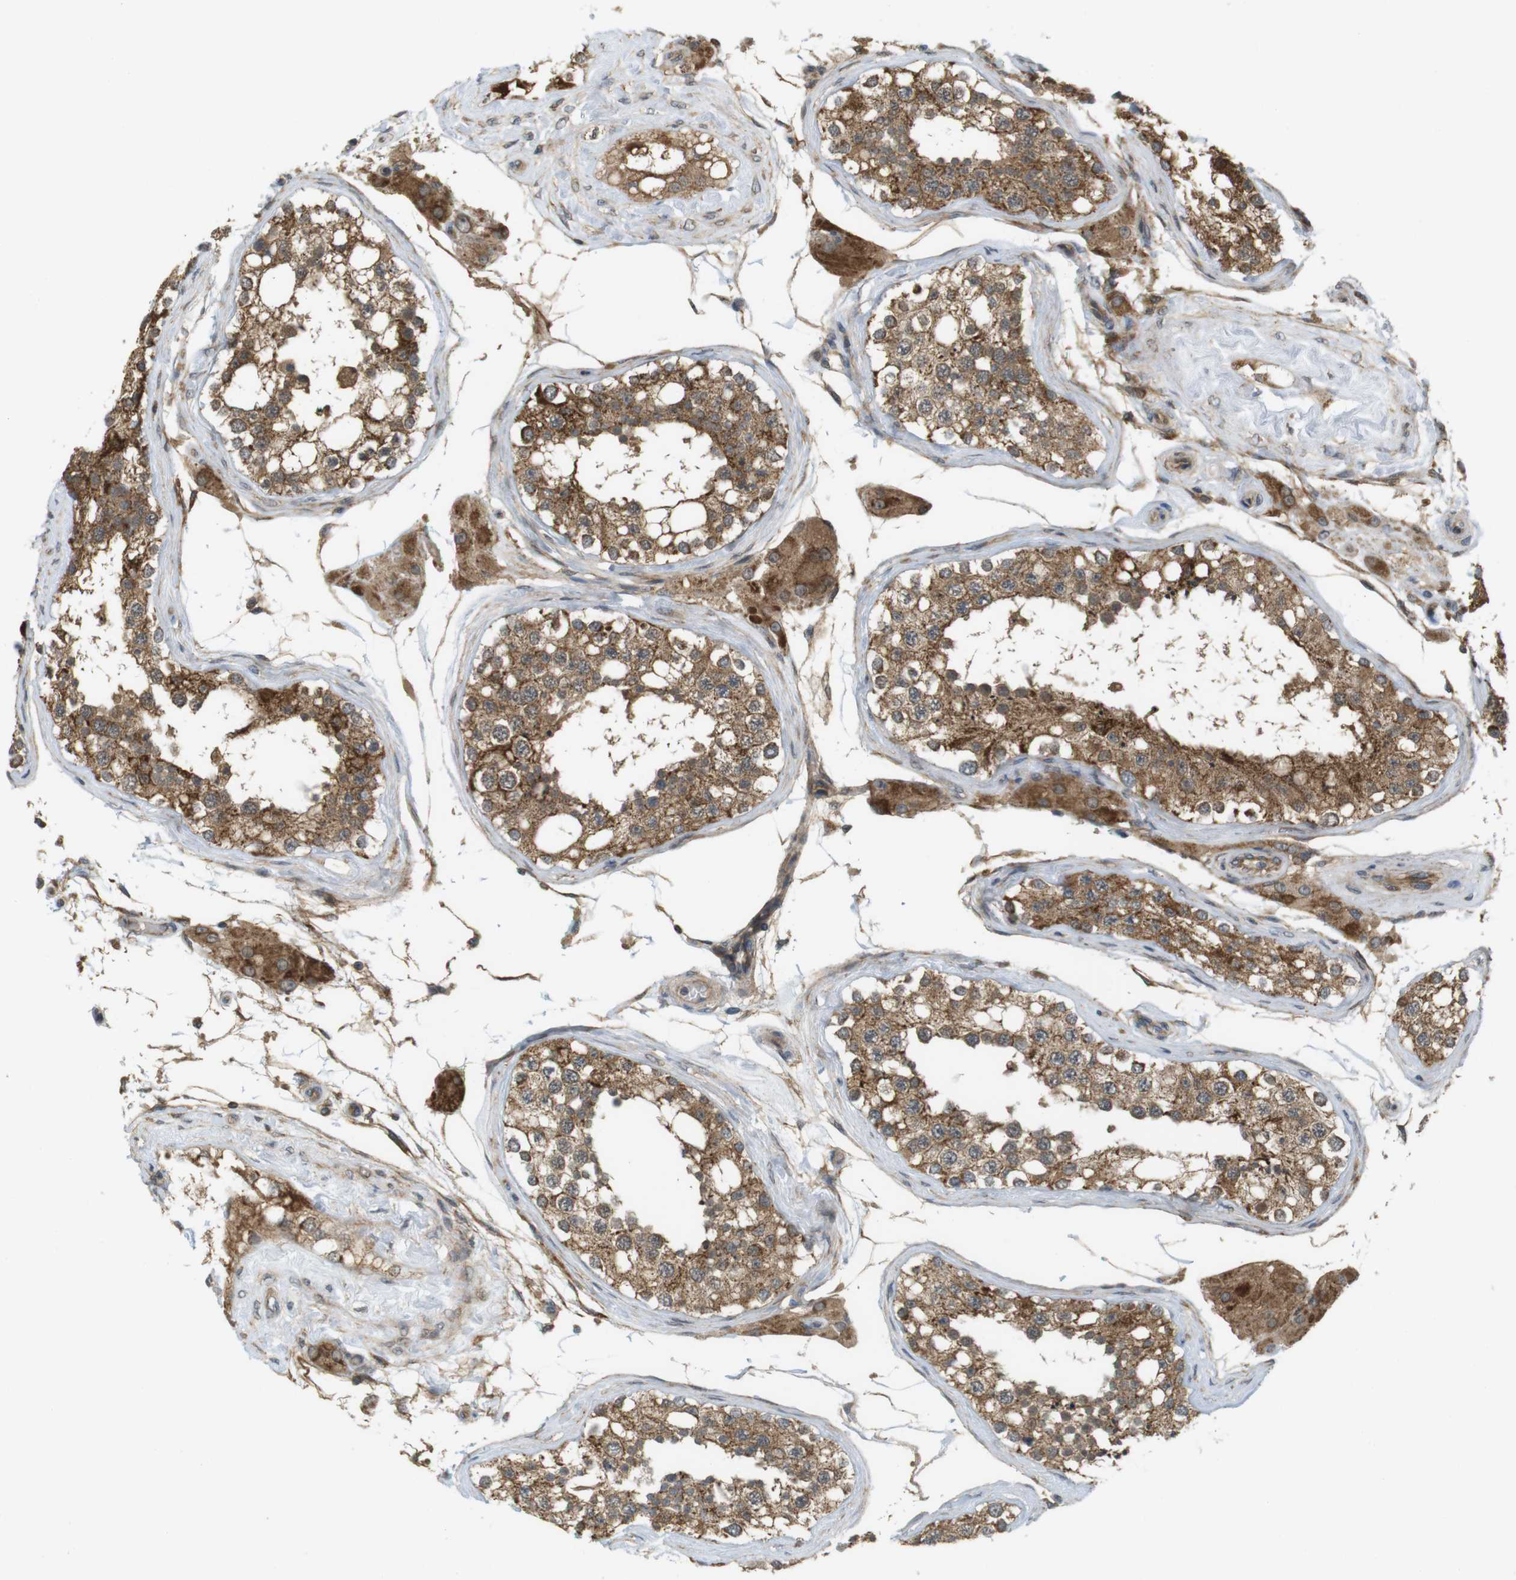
{"staining": {"intensity": "moderate", "quantity": ">75%", "location": "cytoplasmic/membranous"}, "tissue": "testis", "cell_type": "Cells in seminiferous ducts", "image_type": "normal", "snomed": [{"axis": "morphology", "description": "Normal tissue, NOS"}, {"axis": "topography", "description": "Testis"}], "caption": "IHC (DAB (3,3'-diaminobenzidine)) staining of unremarkable human testis displays moderate cytoplasmic/membranous protein positivity in about >75% of cells in seminiferous ducts.", "gene": "RNF130", "patient": {"sex": "male", "age": 68}}